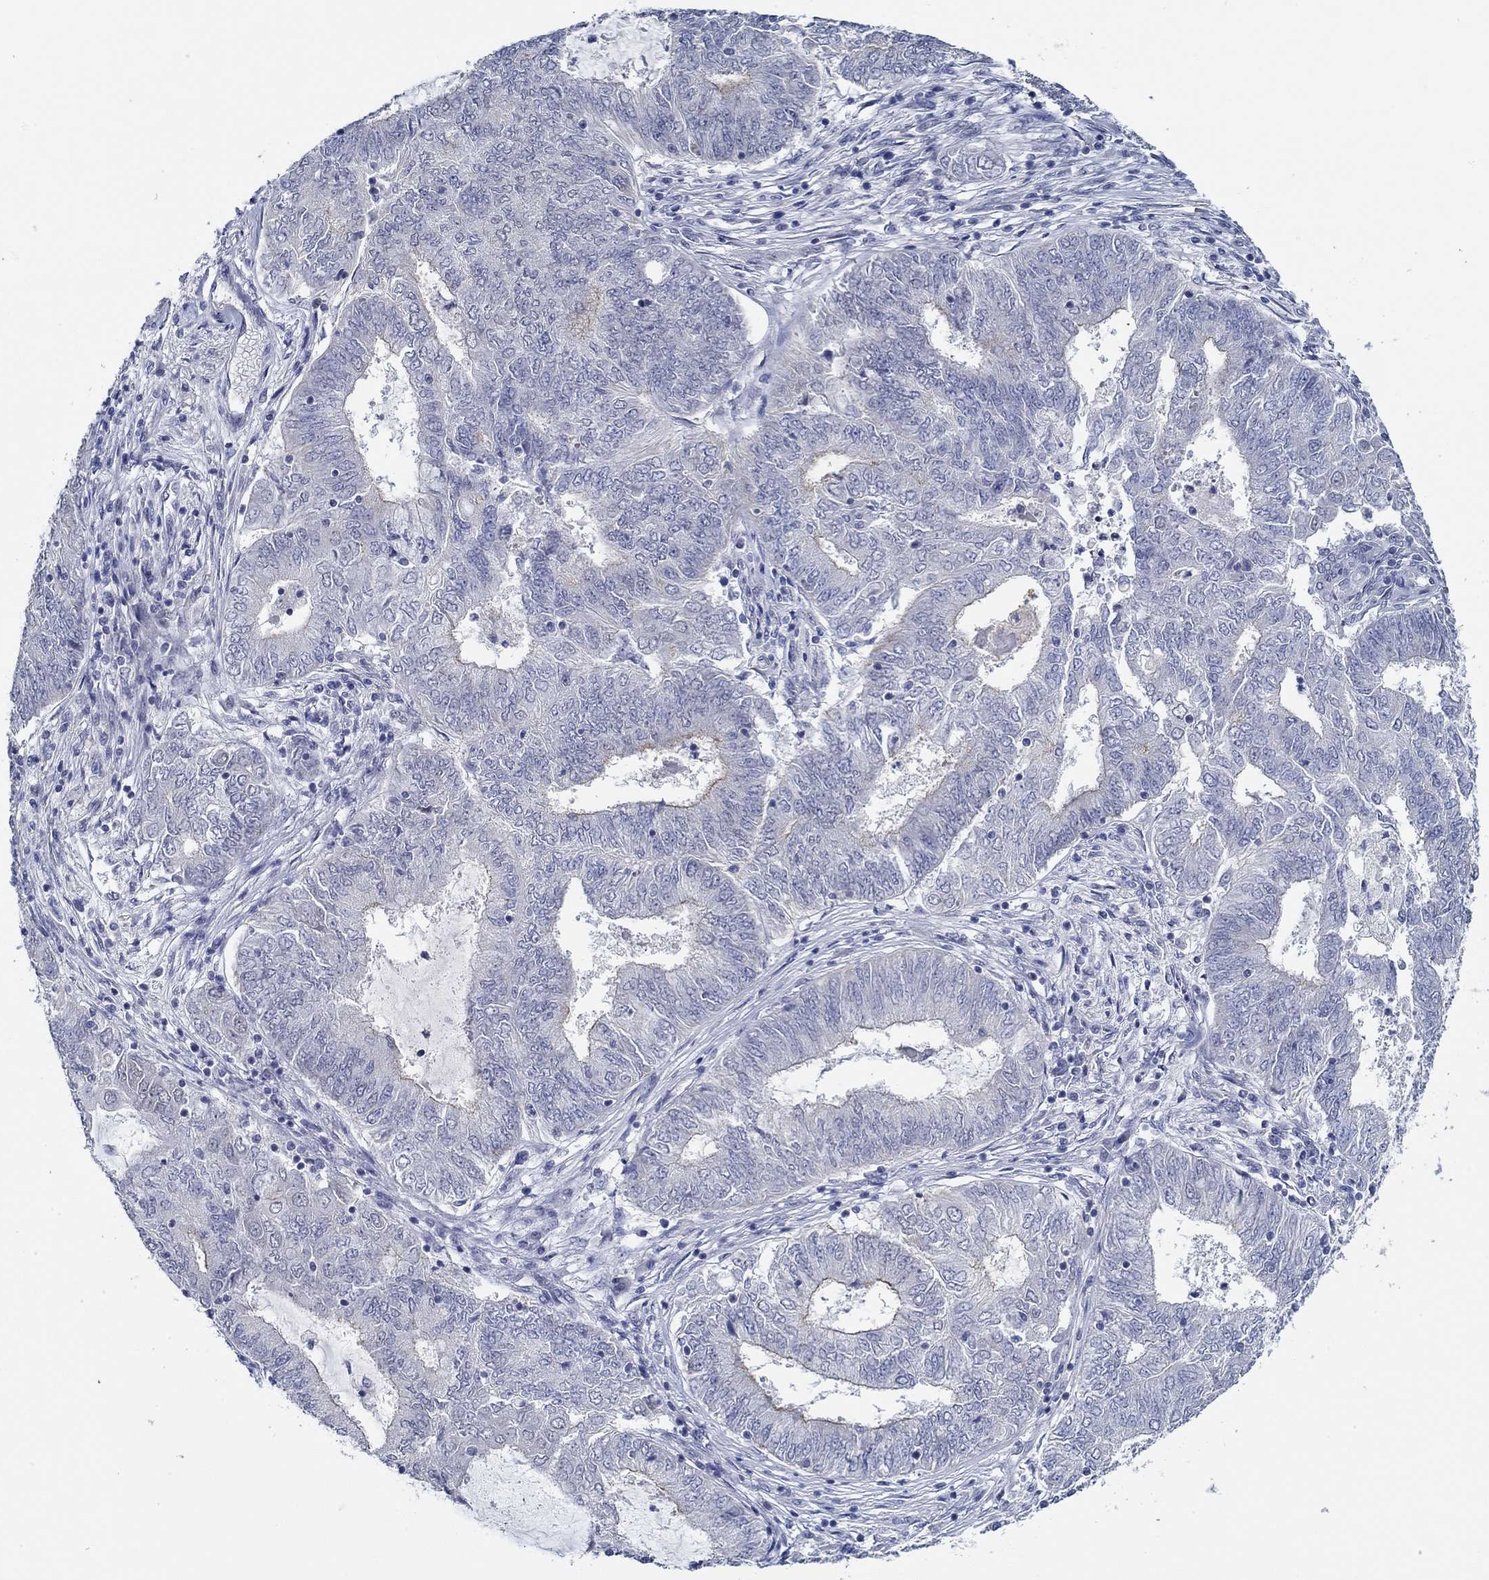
{"staining": {"intensity": "weak", "quantity": "<25%", "location": "cytoplasmic/membranous"}, "tissue": "endometrial cancer", "cell_type": "Tumor cells", "image_type": "cancer", "snomed": [{"axis": "morphology", "description": "Adenocarcinoma, NOS"}, {"axis": "topography", "description": "Endometrium"}], "caption": "Immunohistochemical staining of human endometrial cancer demonstrates no significant expression in tumor cells. The staining was performed using DAB (3,3'-diaminobenzidine) to visualize the protein expression in brown, while the nuclei were stained in blue with hematoxylin (Magnification: 20x).", "gene": "SLC34A1", "patient": {"sex": "female", "age": 62}}